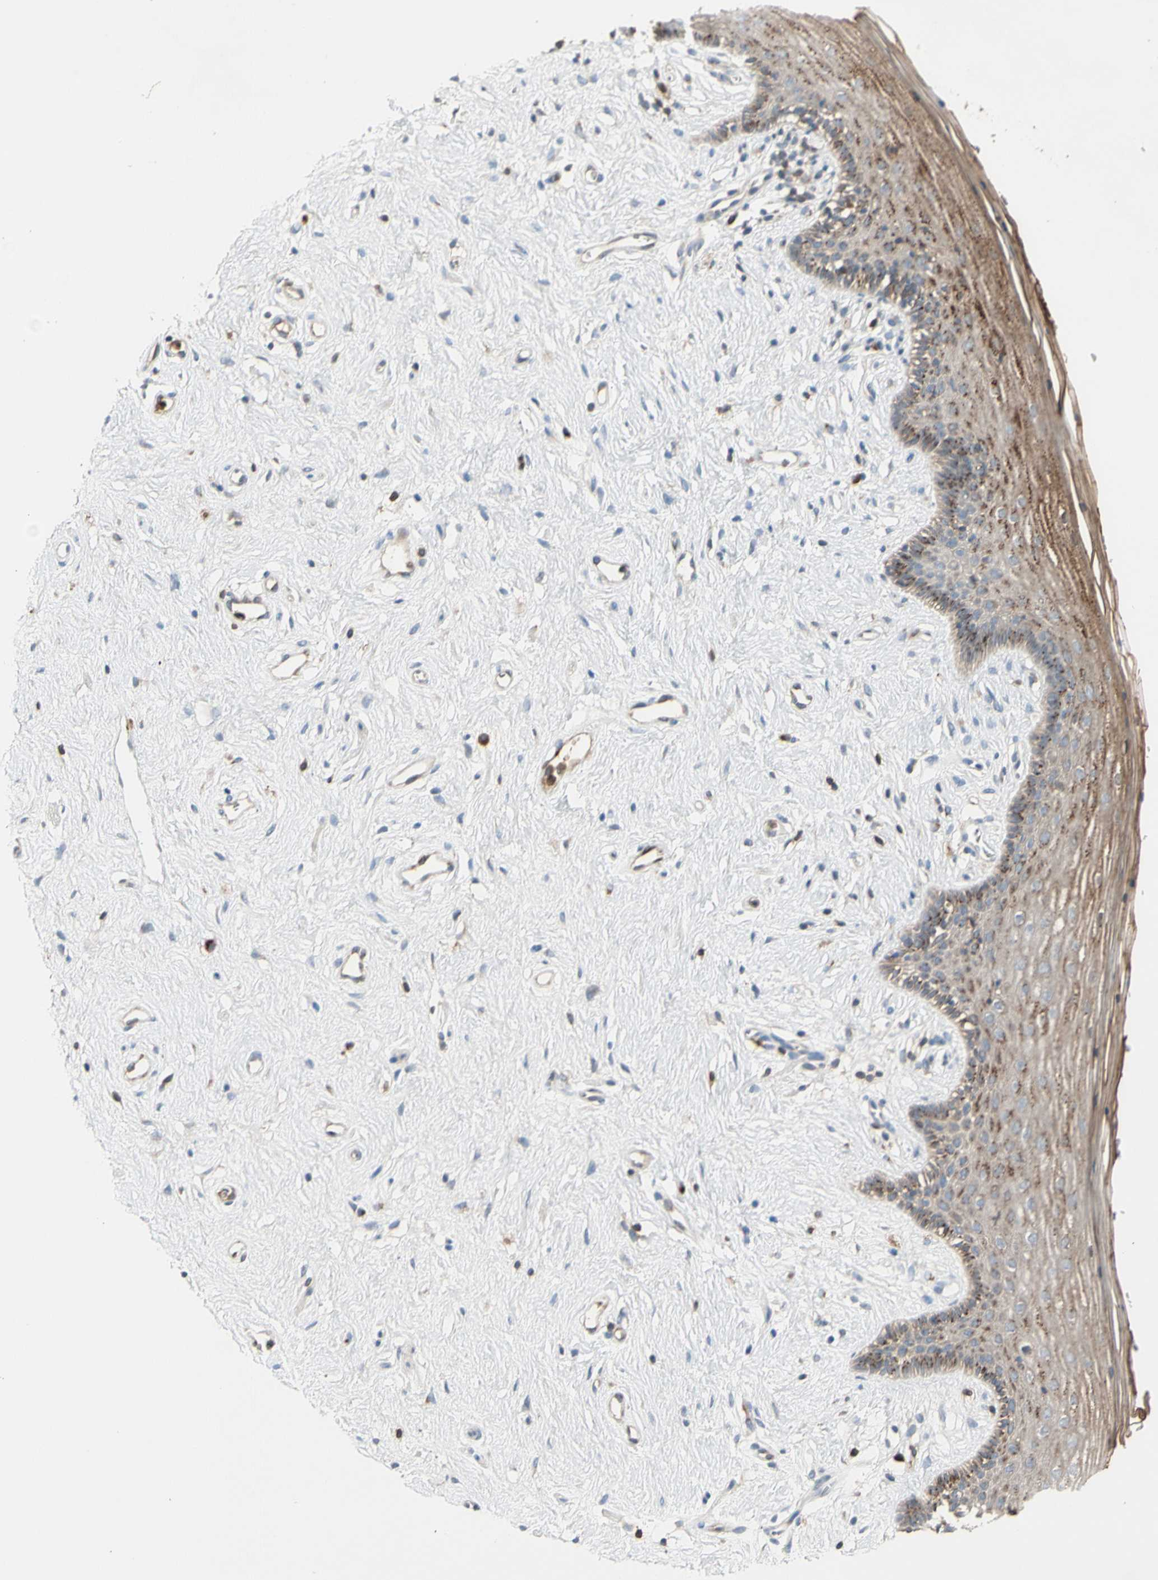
{"staining": {"intensity": "moderate", "quantity": ">75%", "location": "cytoplasmic/membranous"}, "tissue": "vagina", "cell_type": "Squamous epithelial cells", "image_type": "normal", "snomed": [{"axis": "morphology", "description": "Normal tissue, NOS"}, {"axis": "topography", "description": "Vagina"}], "caption": "Immunohistochemistry (IHC) of unremarkable vagina shows medium levels of moderate cytoplasmic/membranous staining in about >75% of squamous epithelial cells.", "gene": "GALNT5", "patient": {"sex": "female", "age": 46}}